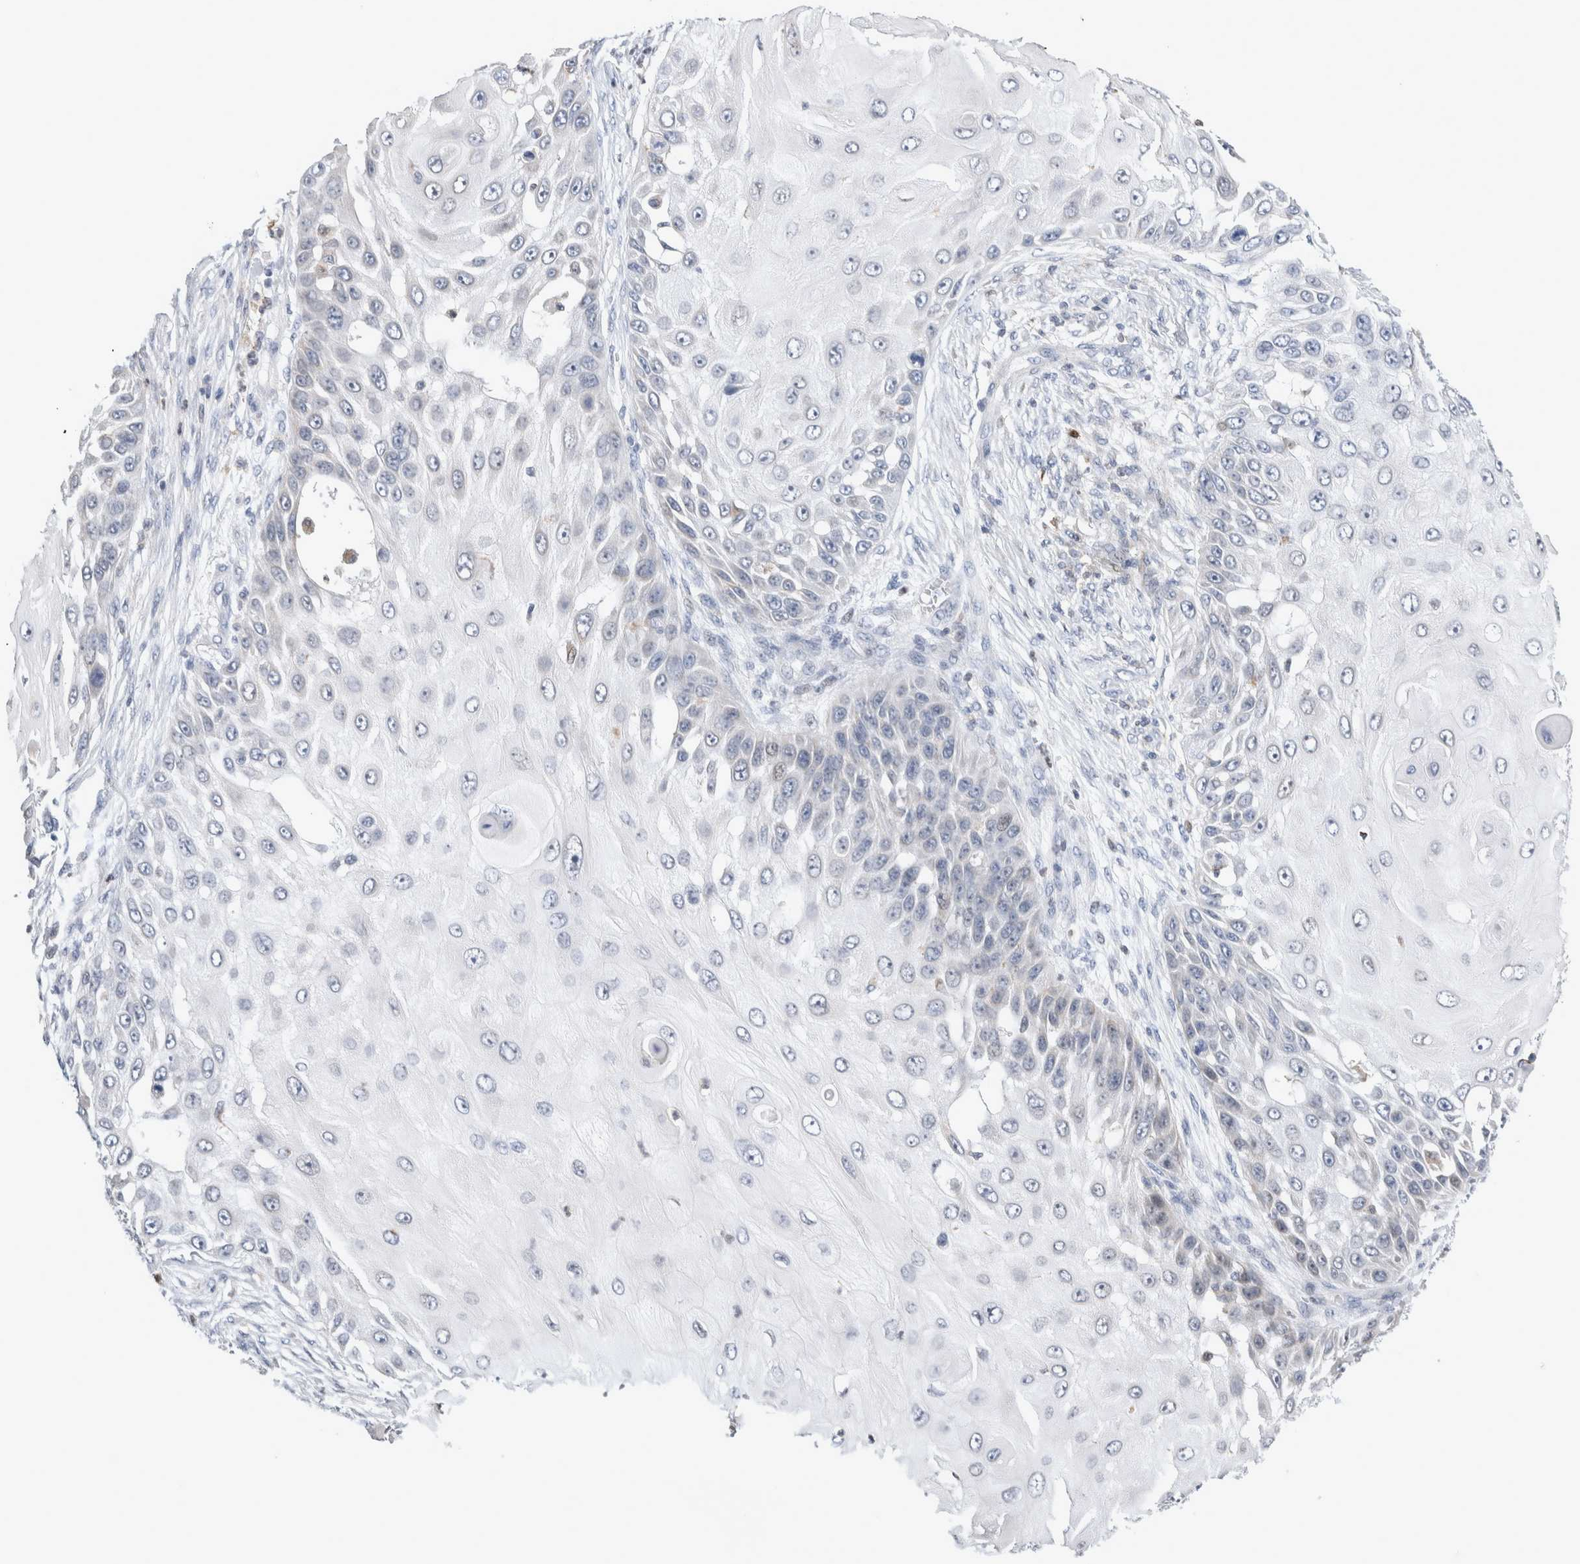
{"staining": {"intensity": "negative", "quantity": "none", "location": "none"}, "tissue": "skin cancer", "cell_type": "Tumor cells", "image_type": "cancer", "snomed": [{"axis": "morphology", "description": "Squamous cell carcinoma, NOS"}, {"axis": "topography", "description": "Skin"}], "caption": "A high-resolution micrograph shows IHC staining of squamous cell carcinoma (skin), which exhibits no significant staining in tumor cells.", "gene": "AGMAT", "patient": {"sex": "female", "age": 44}}